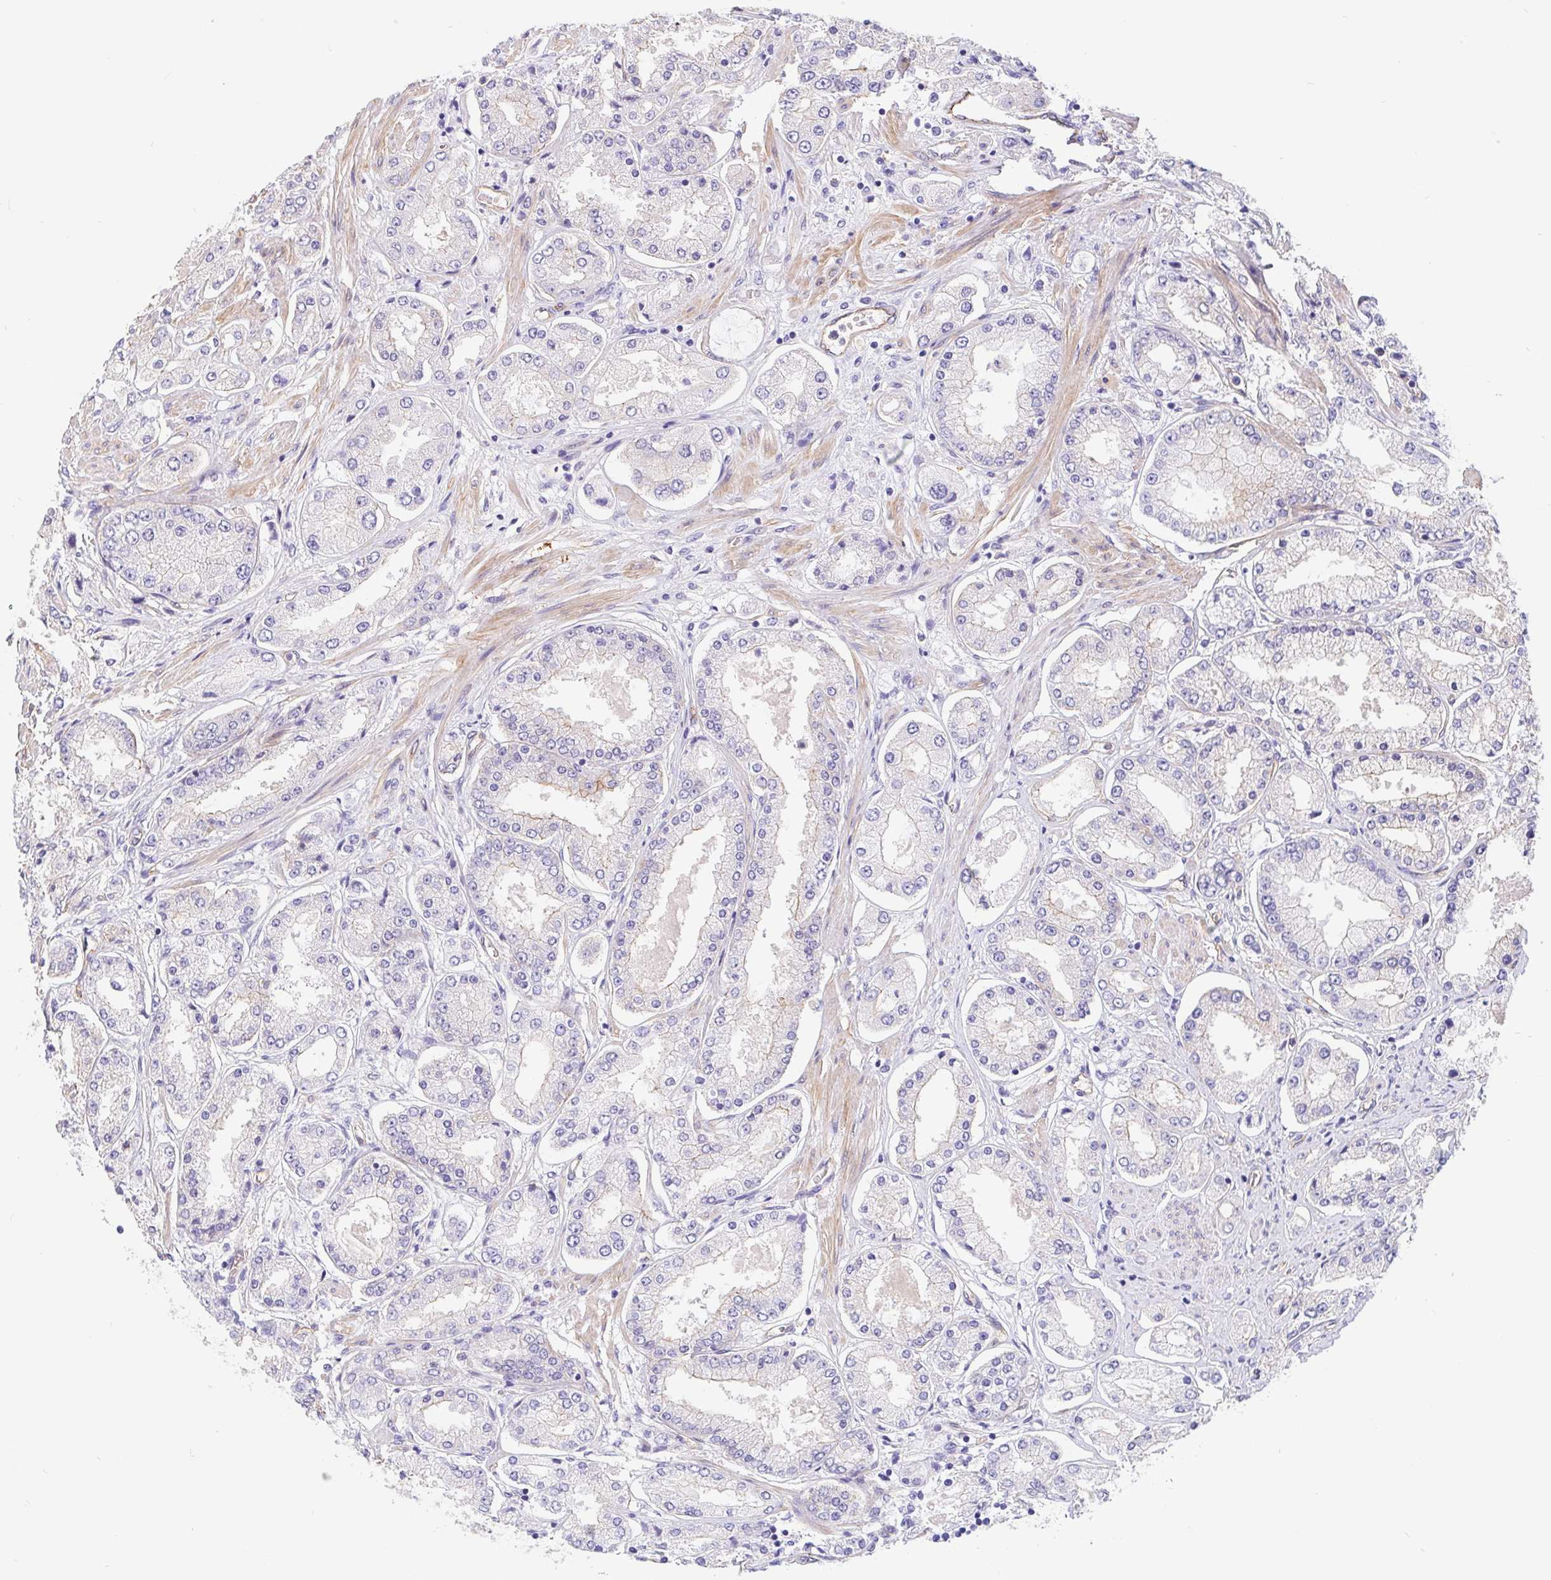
{"staining": {"intensity": "negative", "quantity": "none", "location": "none"}, "tissue": "prostate cancer", "cell_type": "Tumor cells", "image_type": "cancer", "snomed": [{"axis": "morphology", "description": "Adenocarcinoma, High grade"}, {"axis": "topography", "description": "Prostate"}], "caption": "This photomicrograph is of prostate cancer (high-grade adenocarcinoma) stained with IHC to label a protein in brown with the nuclei are counter-stained blue. There is no positivity in tumor cells.", "gene": "LIMCH1", "patient": {"sex": "male", "age": 69}}